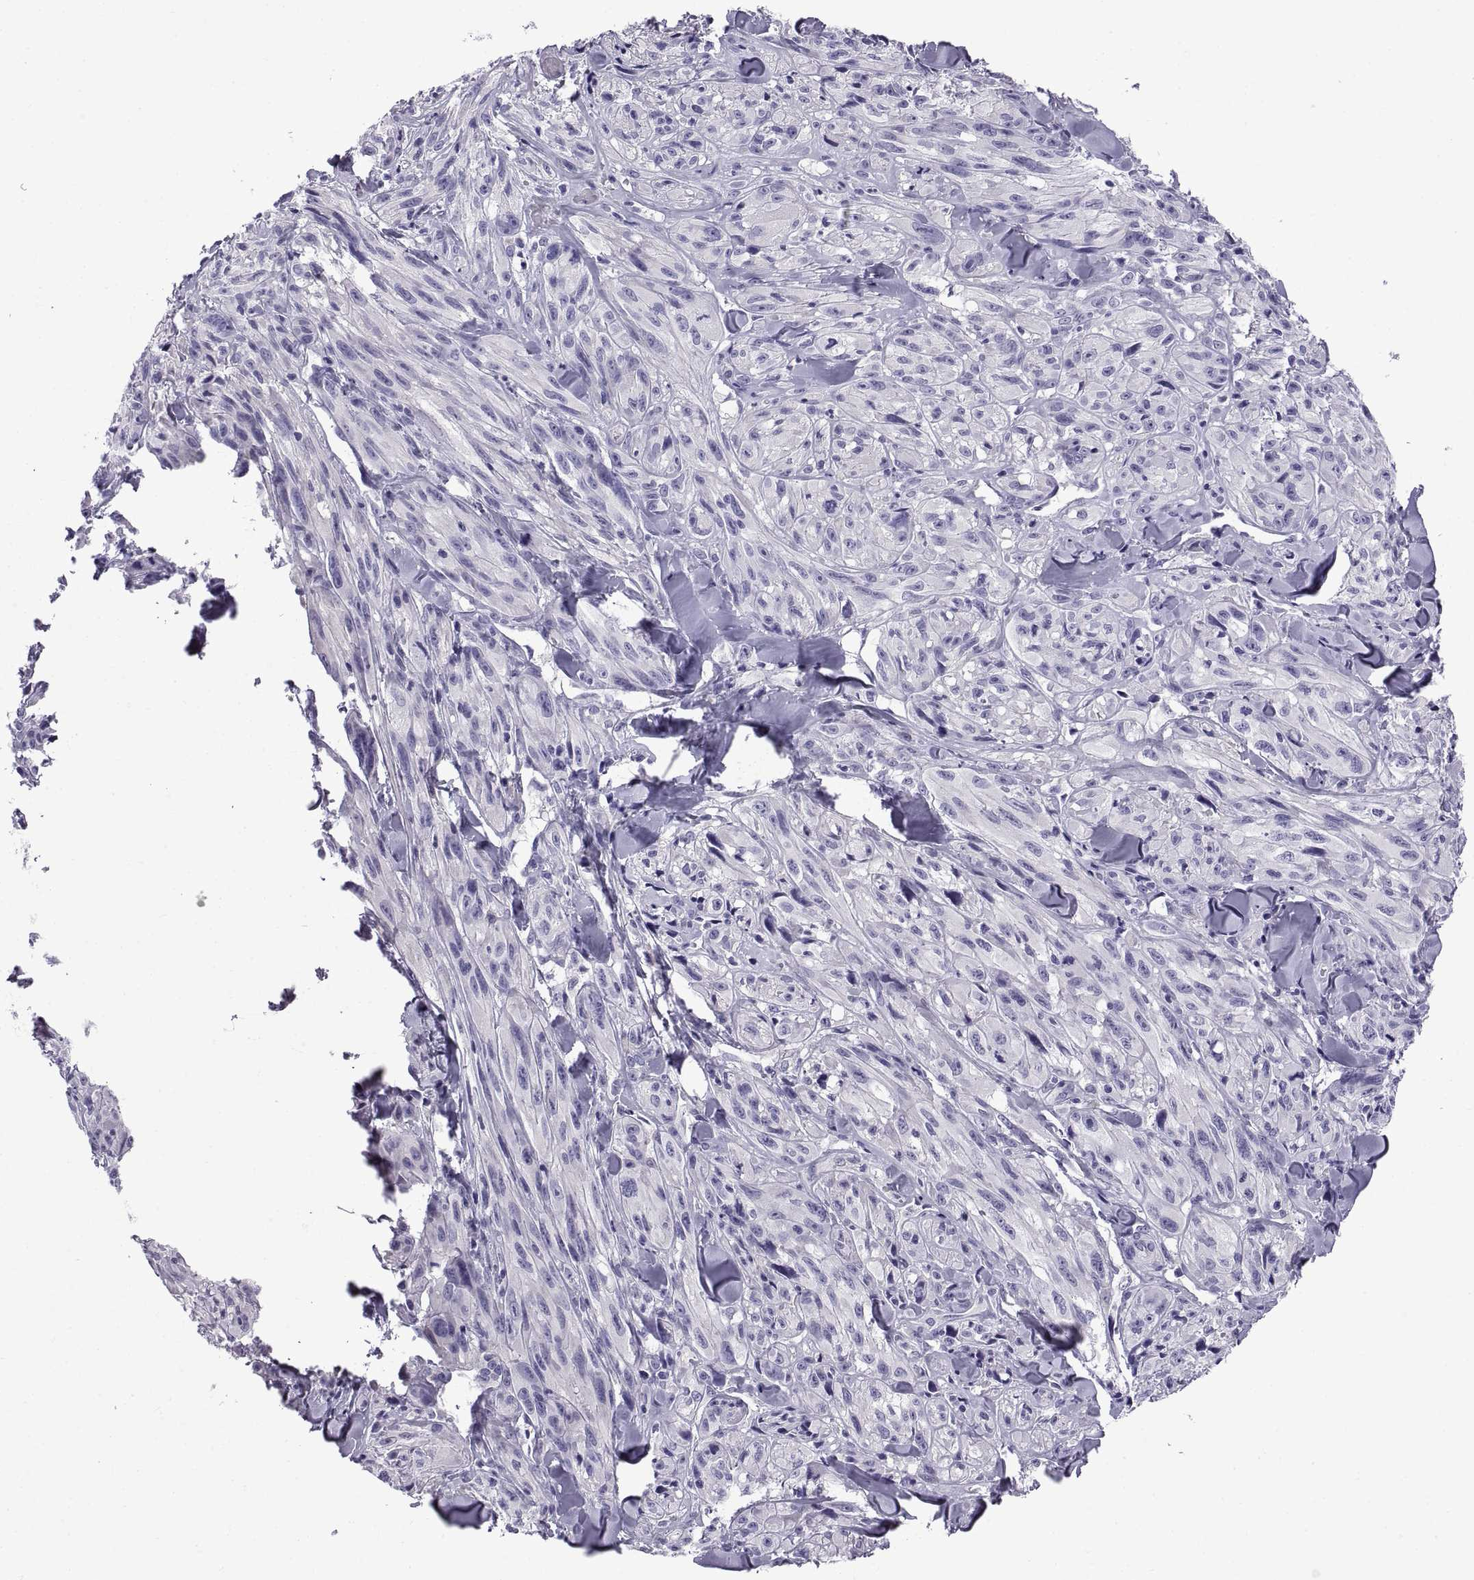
{"staining": {"intensity": "negative", "quantity": "none", "location": "none"}, "tissue": "melanoma", "cell_type": "Tumor cells", "image_type": "cancer", "snomed": [{"axis": "morphology", "description": "Malignant melanoma, NOS"}, {"axis": "topography", "description": "Skin"}], "caption": "Immunohistochemistry histopathology image of neoplastic tissue: malignant melanoma stained with DAB reveals no significant protein staining in tumor cells. Nuclei are stained in blue.", "gene": "SPDYE1", "patient": {"sex": "male", "age": 67}}